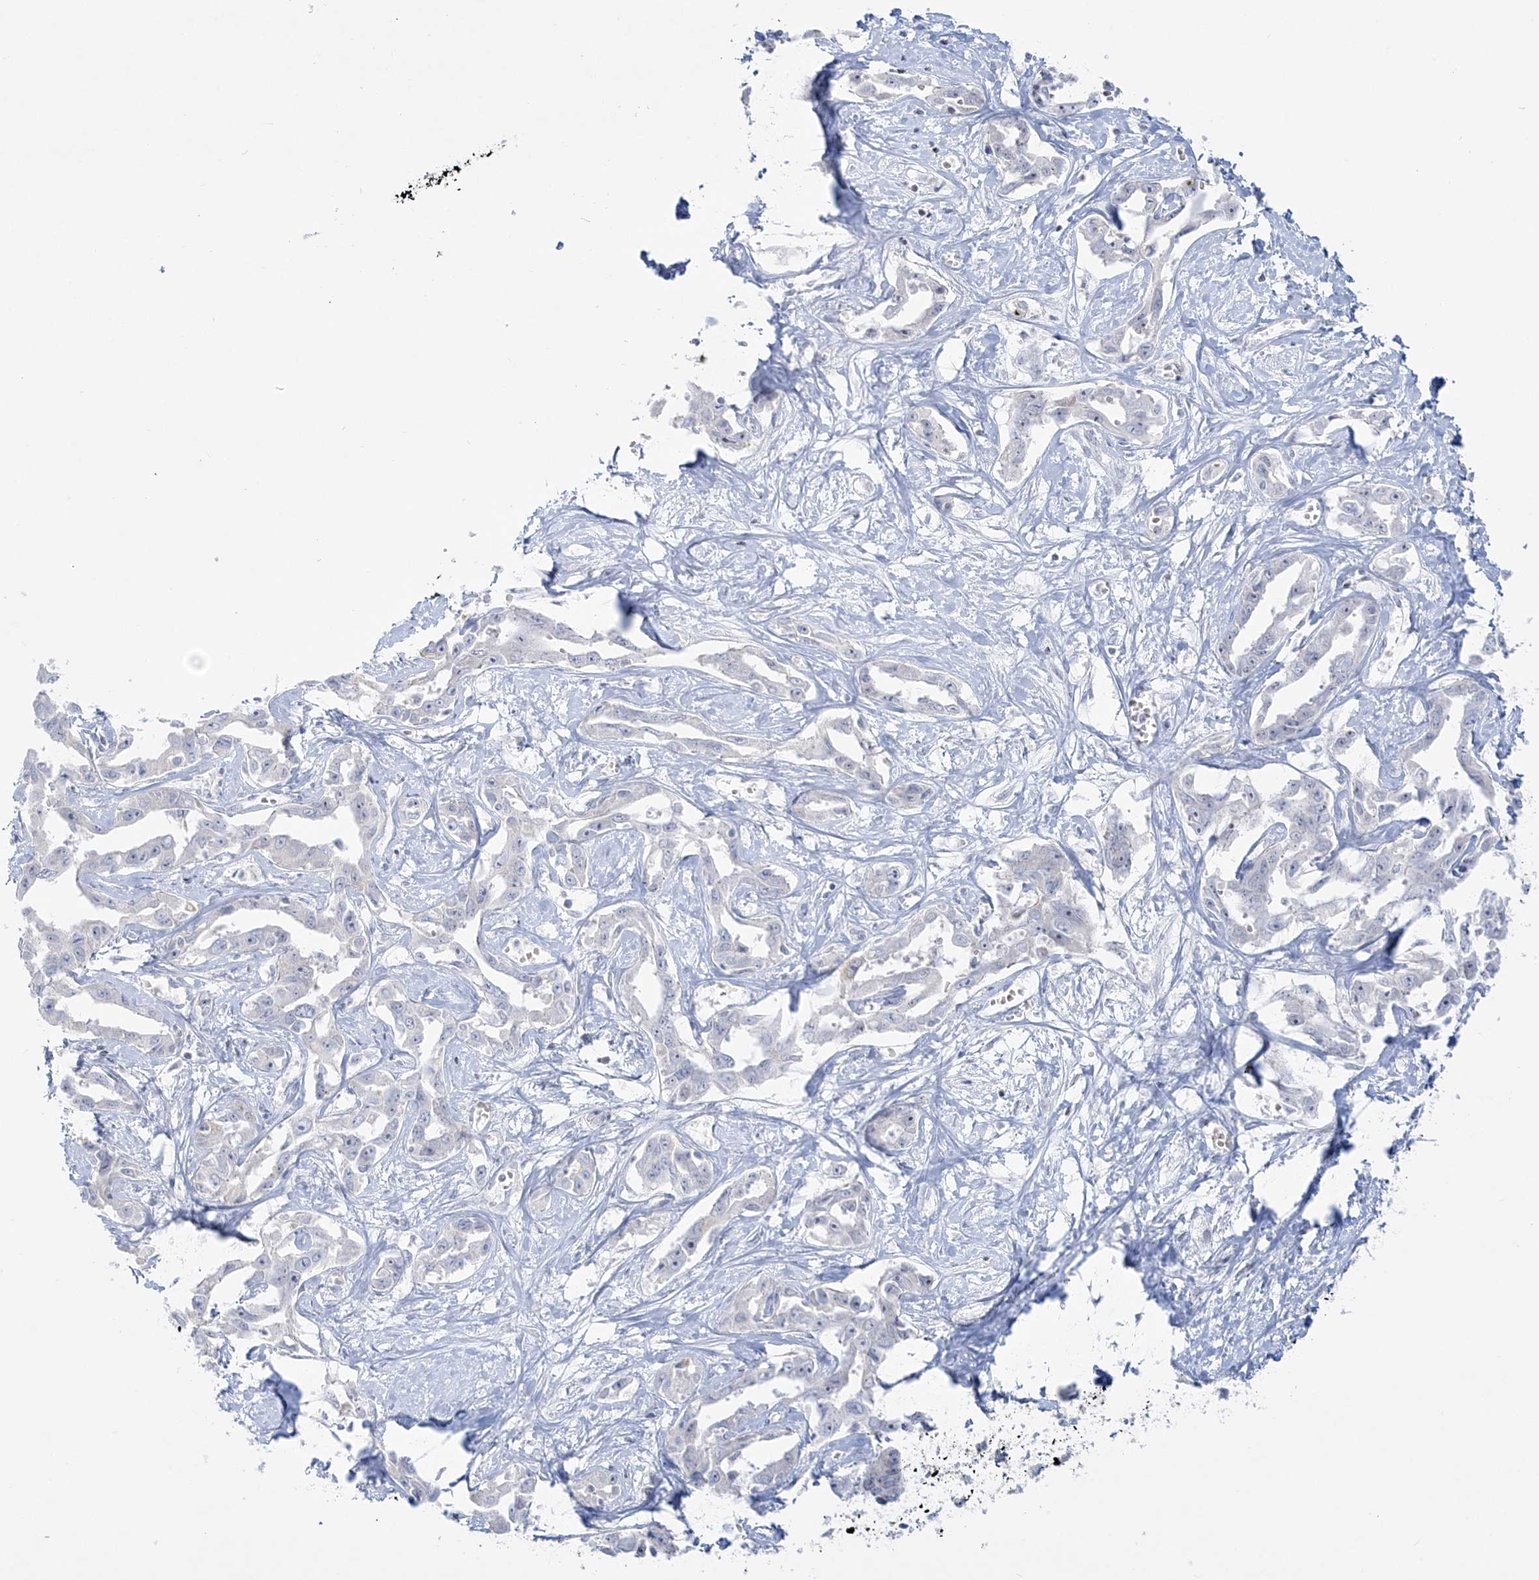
{"staining": {"intensity": "negative", "quantity": "none", "location": "none"}, "tissue": "liver cancer", "cell_type": "Tumor cells", "image_type": "cancer", "snomed": [{"axis": "morphology", "description": "Cholangiocarcinoma"}, {"axis": "topography", "description": "Liver"}], "caption": "This is an IHC image of human liver cancer (cholangiocarcinoma). There is no staining in tumor cells.", "gene": "SH3BP4", "patient": {"sex": "male", "age": 59}}